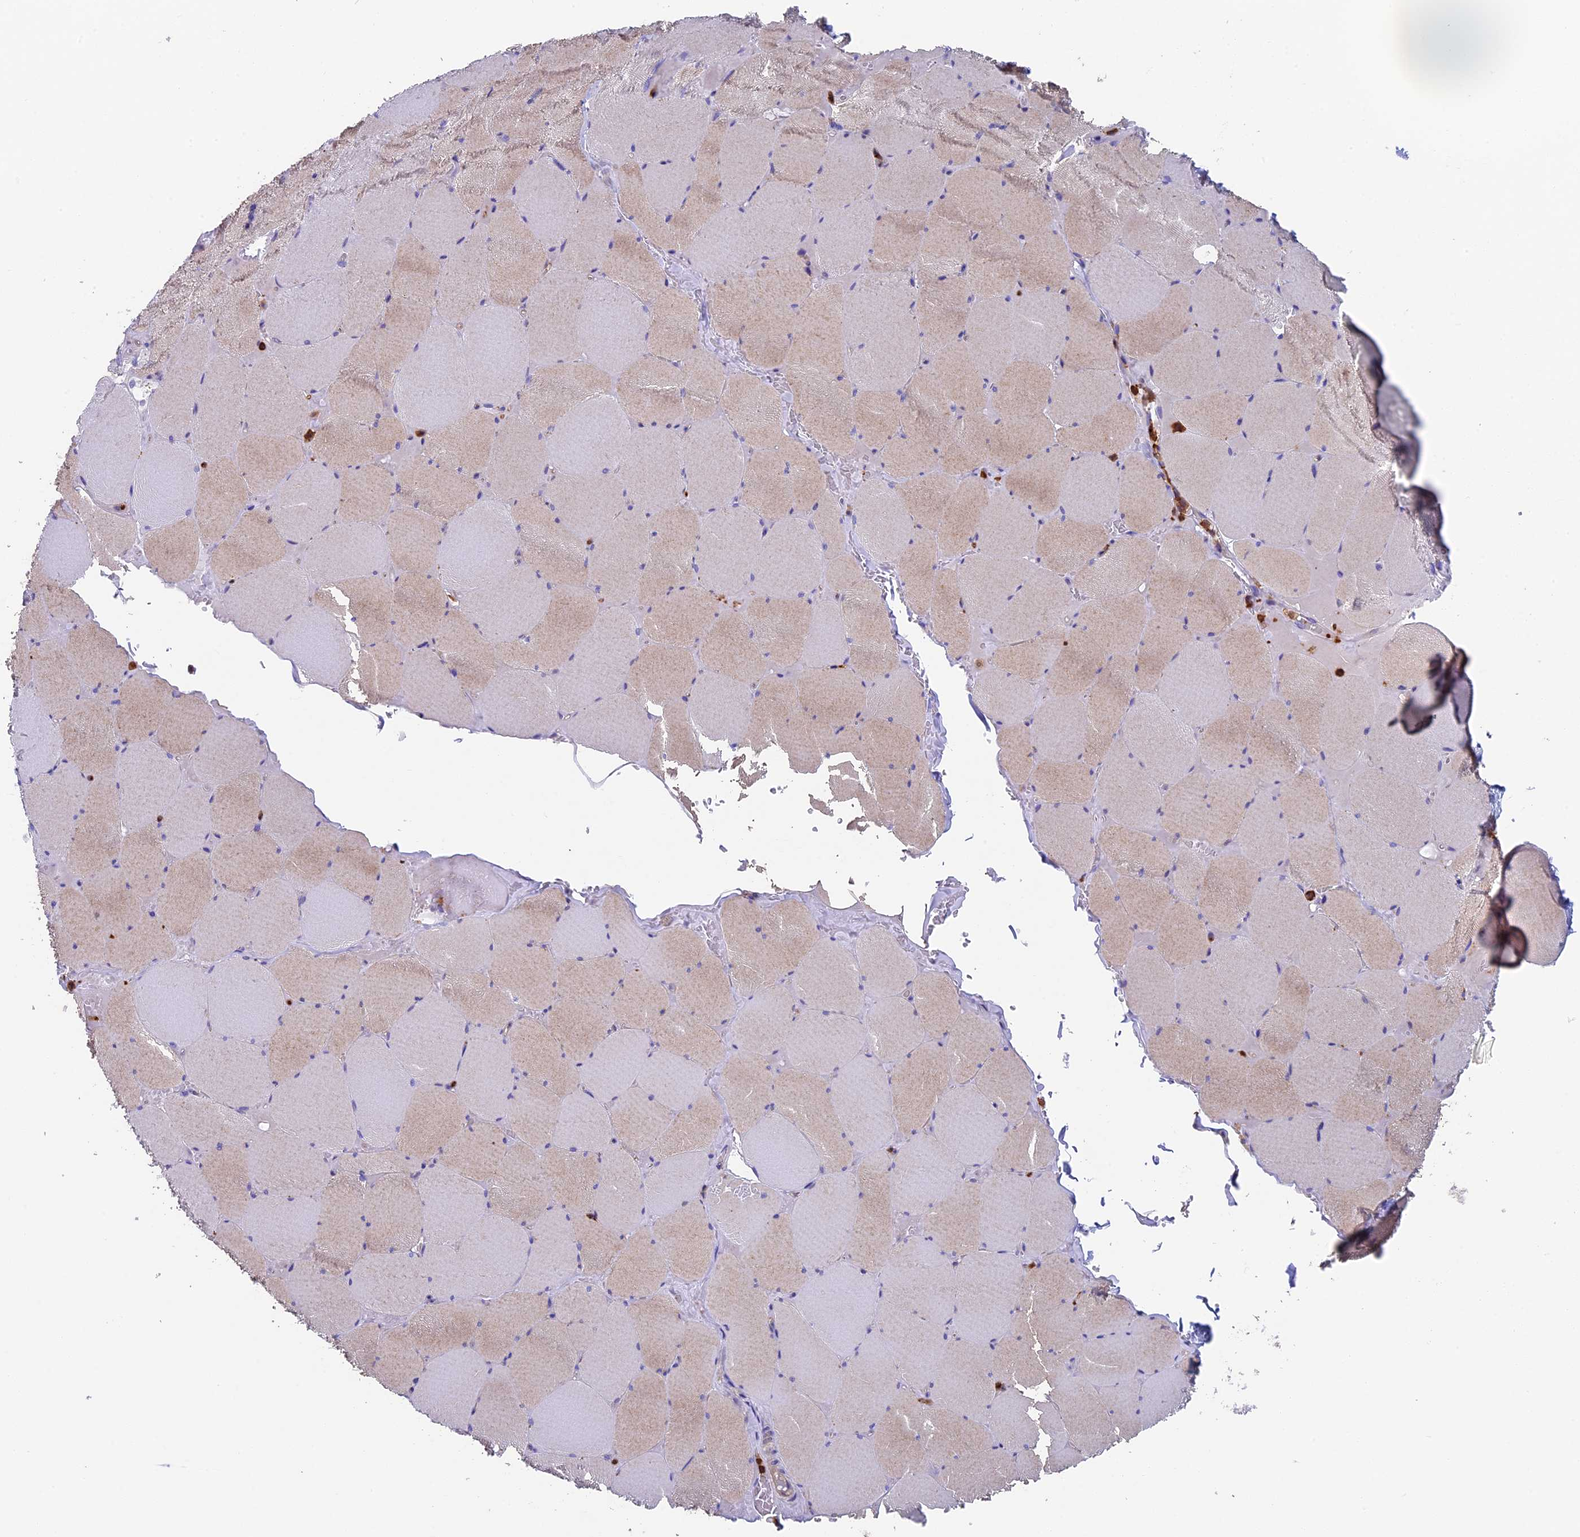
{"staining": {"intensity": "weak", "quantity": "<25%", "location": "cytoplasmic/membranous"}, "tissue": "skeletal muscle", "cell_type": "Myocytes", "image_type": "normal", "snomed": [{"axis": "morphology", "description": "Normal tissue, NOS"}, {"axis": "topography", "description": "Skeletal muscle"}, {"axis": "topography", "description": "Head-Neck"}], "caption": "The image exhibits no significant staining in myocytes of skeletal muscle. (Brightfield microscopy of DAB IHC at high magnification).", "gene": "ADAT1", "patient": {"sex": "male", "age": 66}}